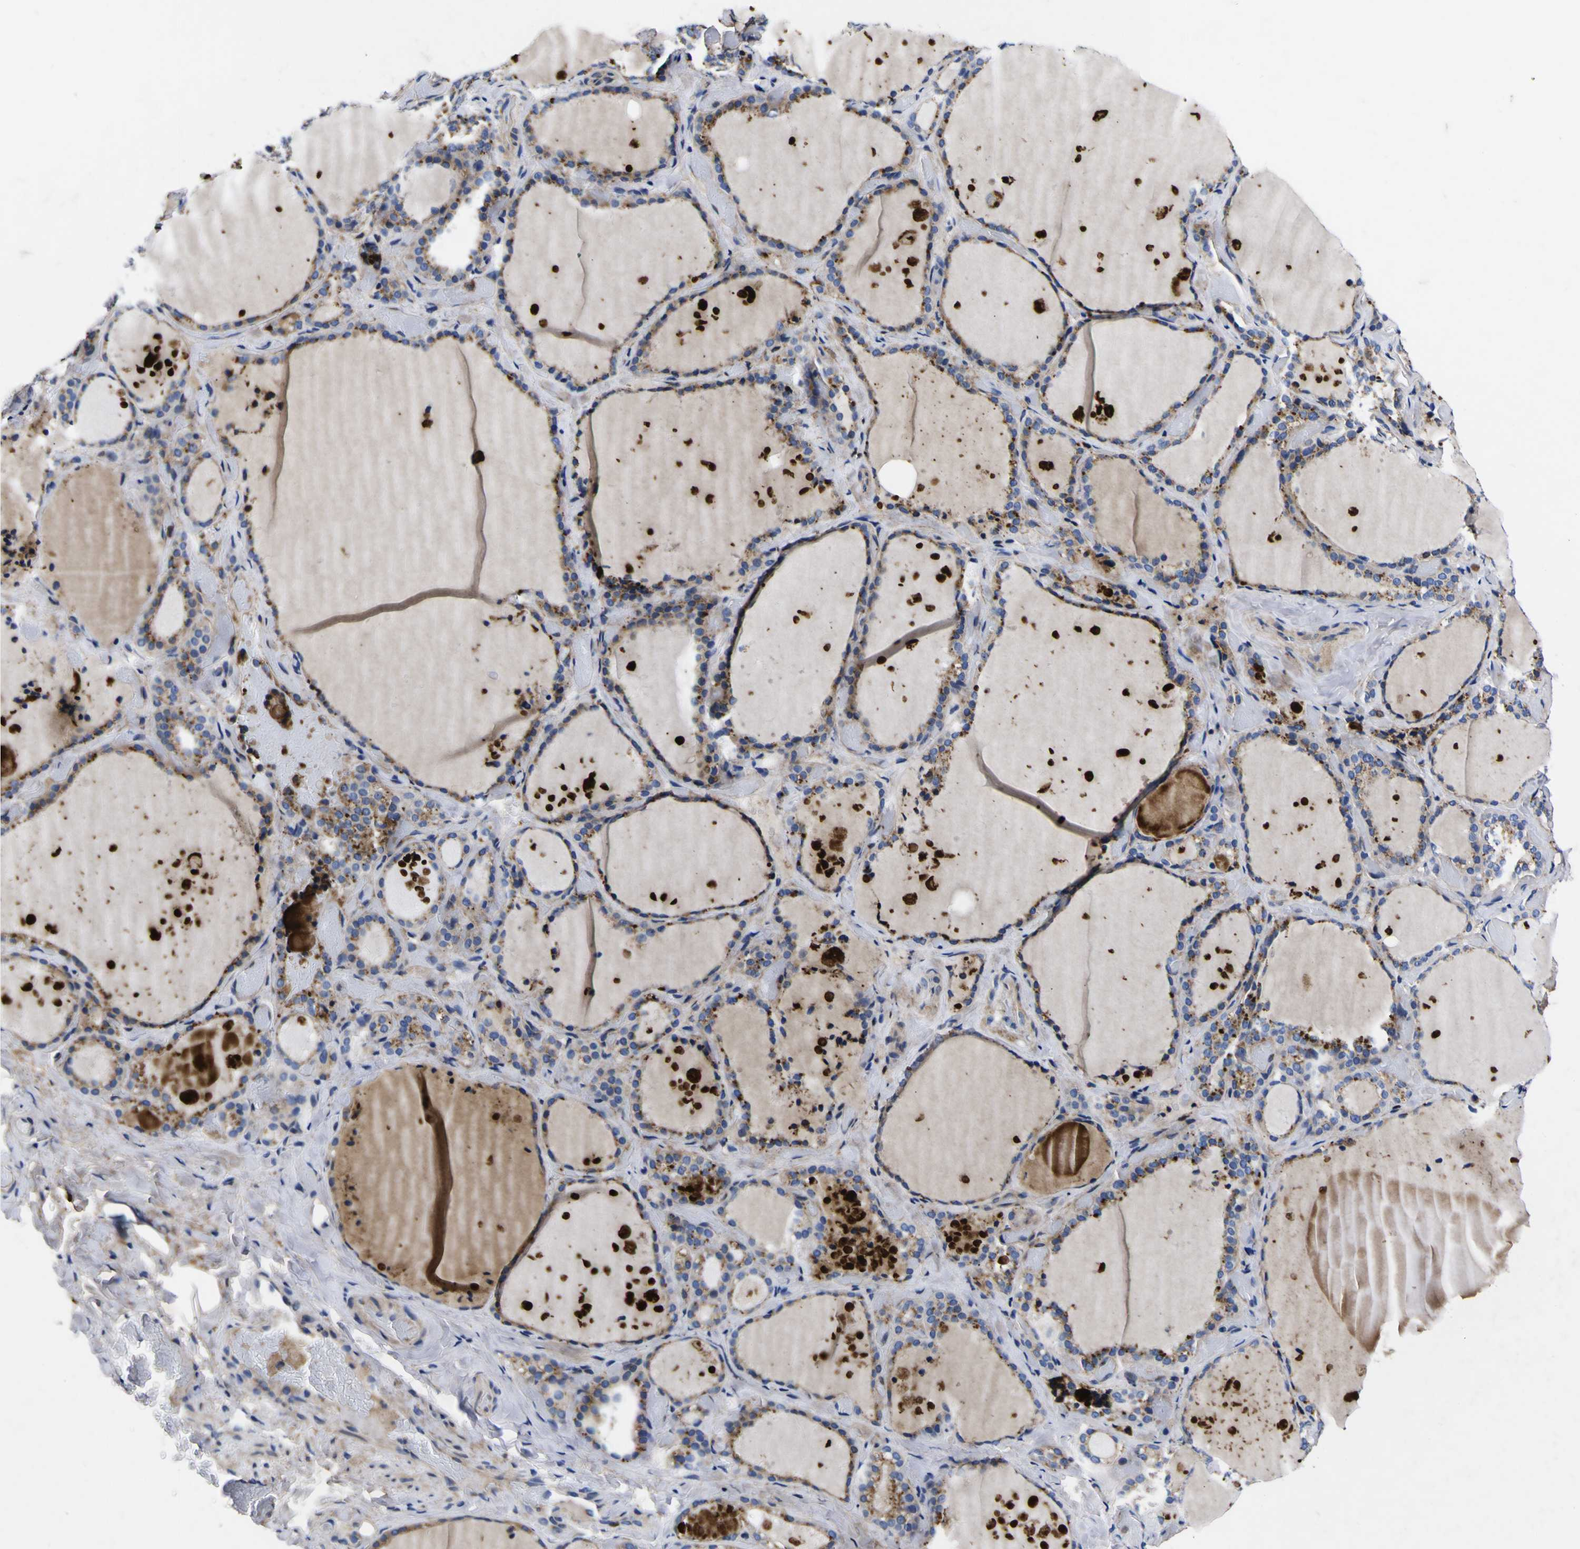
{"staining": {"intensity": "moderate", "quantity": "25%-75%", "location": "cytoplasmic/membranous"}, "tissue": "thyroid gland", "cell_type": "Glandular cells", "image_type": "normal", "snomed": [{"axis": "morphology", "description": "Normal tissue, NOS"}, {"axis": "topography", "description": "Thyroid gland"}], "caption": "Immunohistochemistry (IHC) micrograph of benign thyroid gland: human thyroid gland stained using immunohistochemistry reveals medium levels of moderate protein expression localized specifically in the cytoplasmic/membranous of glandular cells, appearing as a cytoplasmic/membranous brown color.", "gene": "COA1", "patient": {"sex": "female", "age": 30}}